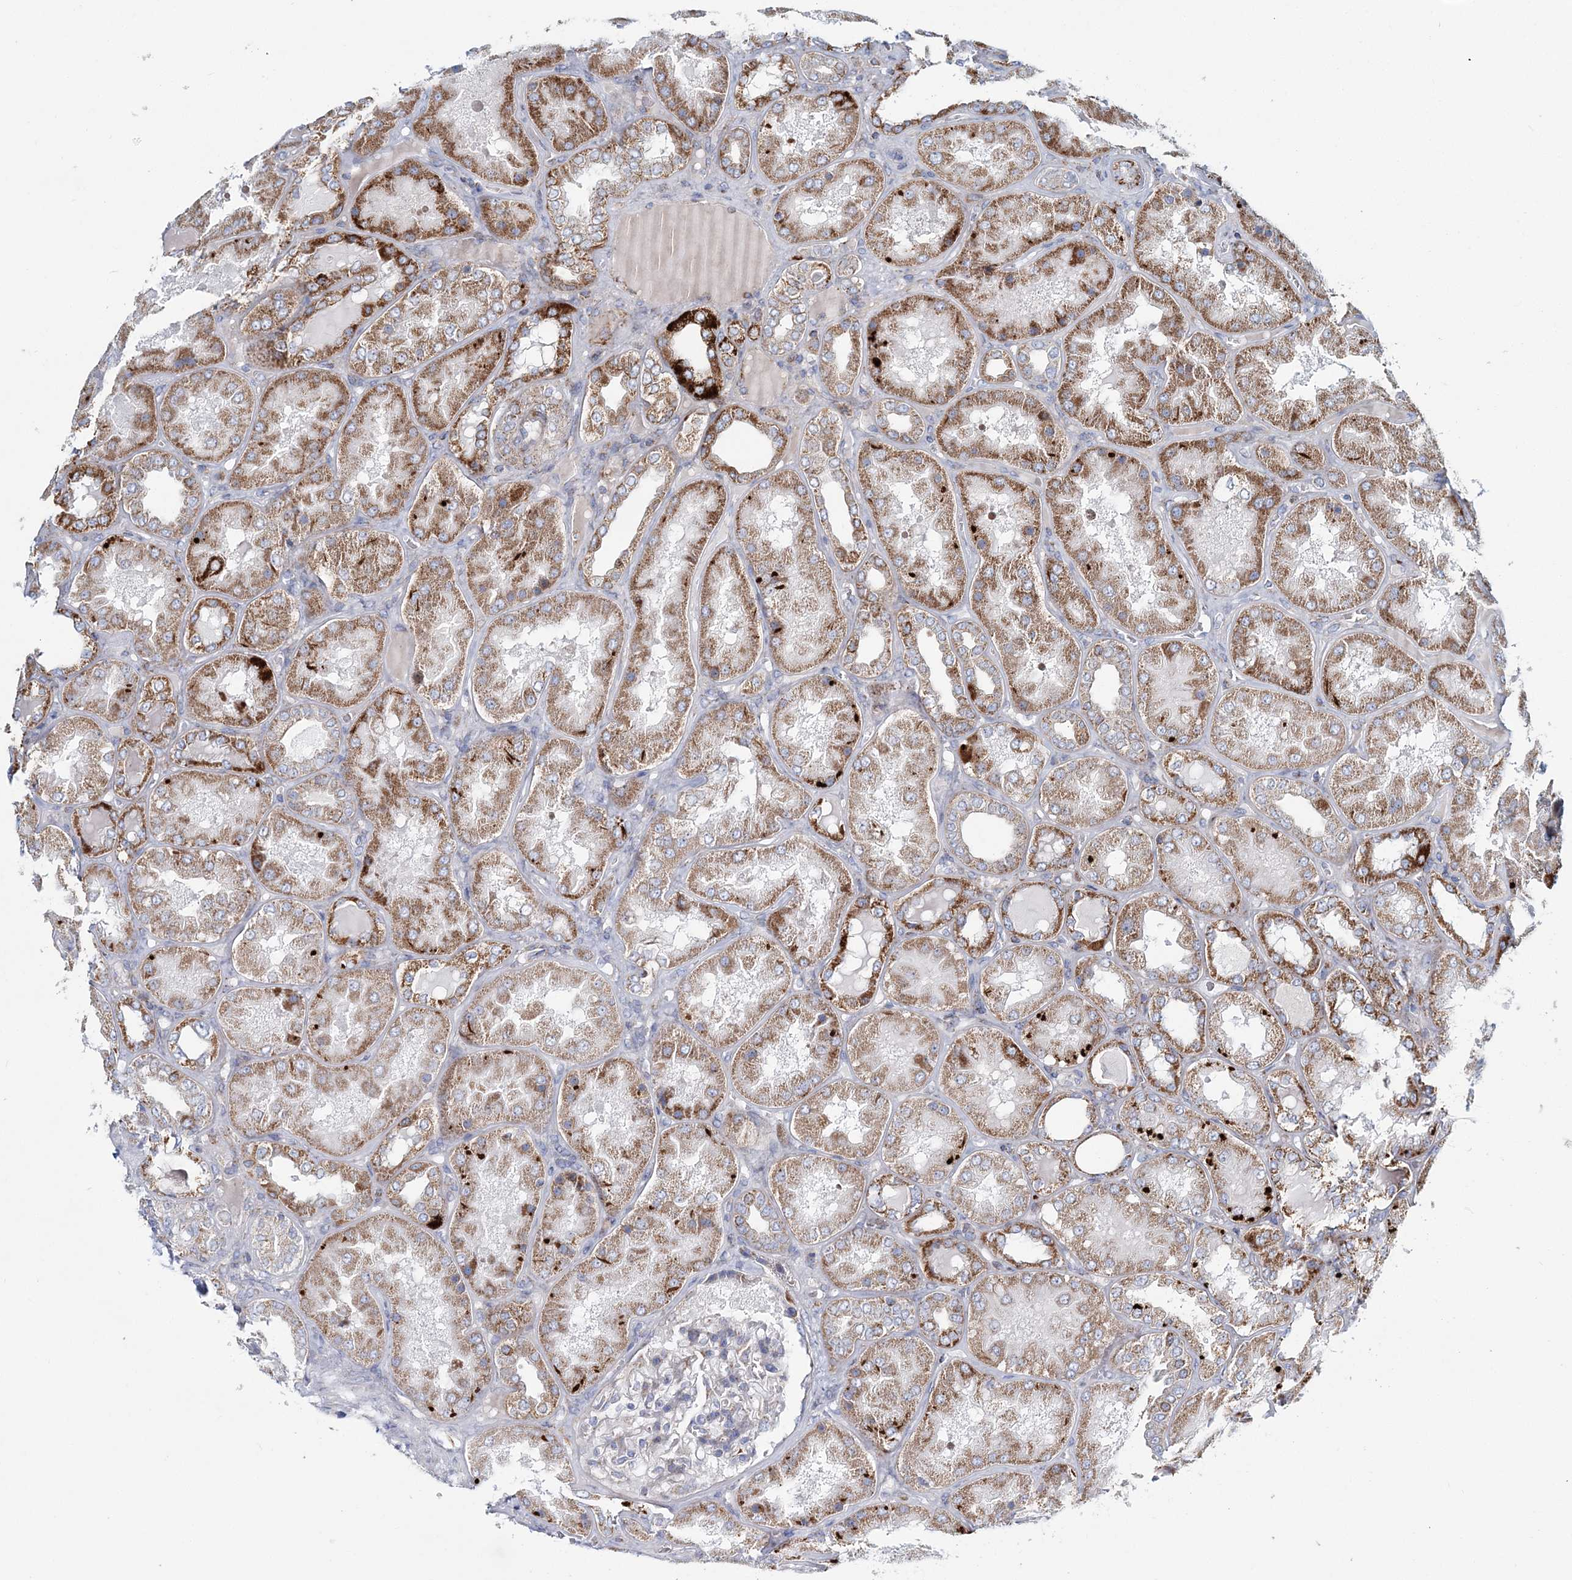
{"staining": {"intensity": "weak", "quantity": "<25%", "location": "cytoplasmic/membranous"}, "tissue": "kidney", "cell_type": "Cells in glomeruli", "image_type": "normal", "snomed": [{"axis": "morphology", "description": "Normal tissue, NOS"}, {"axis": "topography", "description": "Kidney"}], "caption": "Cells in glomeruli are negative for protein expression in unremarkable human kidney. The staining is performed using DAB (3,3'-diaminobenzidine) brown chromogen with nuclei counter-stained in using hematoxylin.", "gene": "ARHGAP6", "patient": {"sex": "female", "age": 56}}